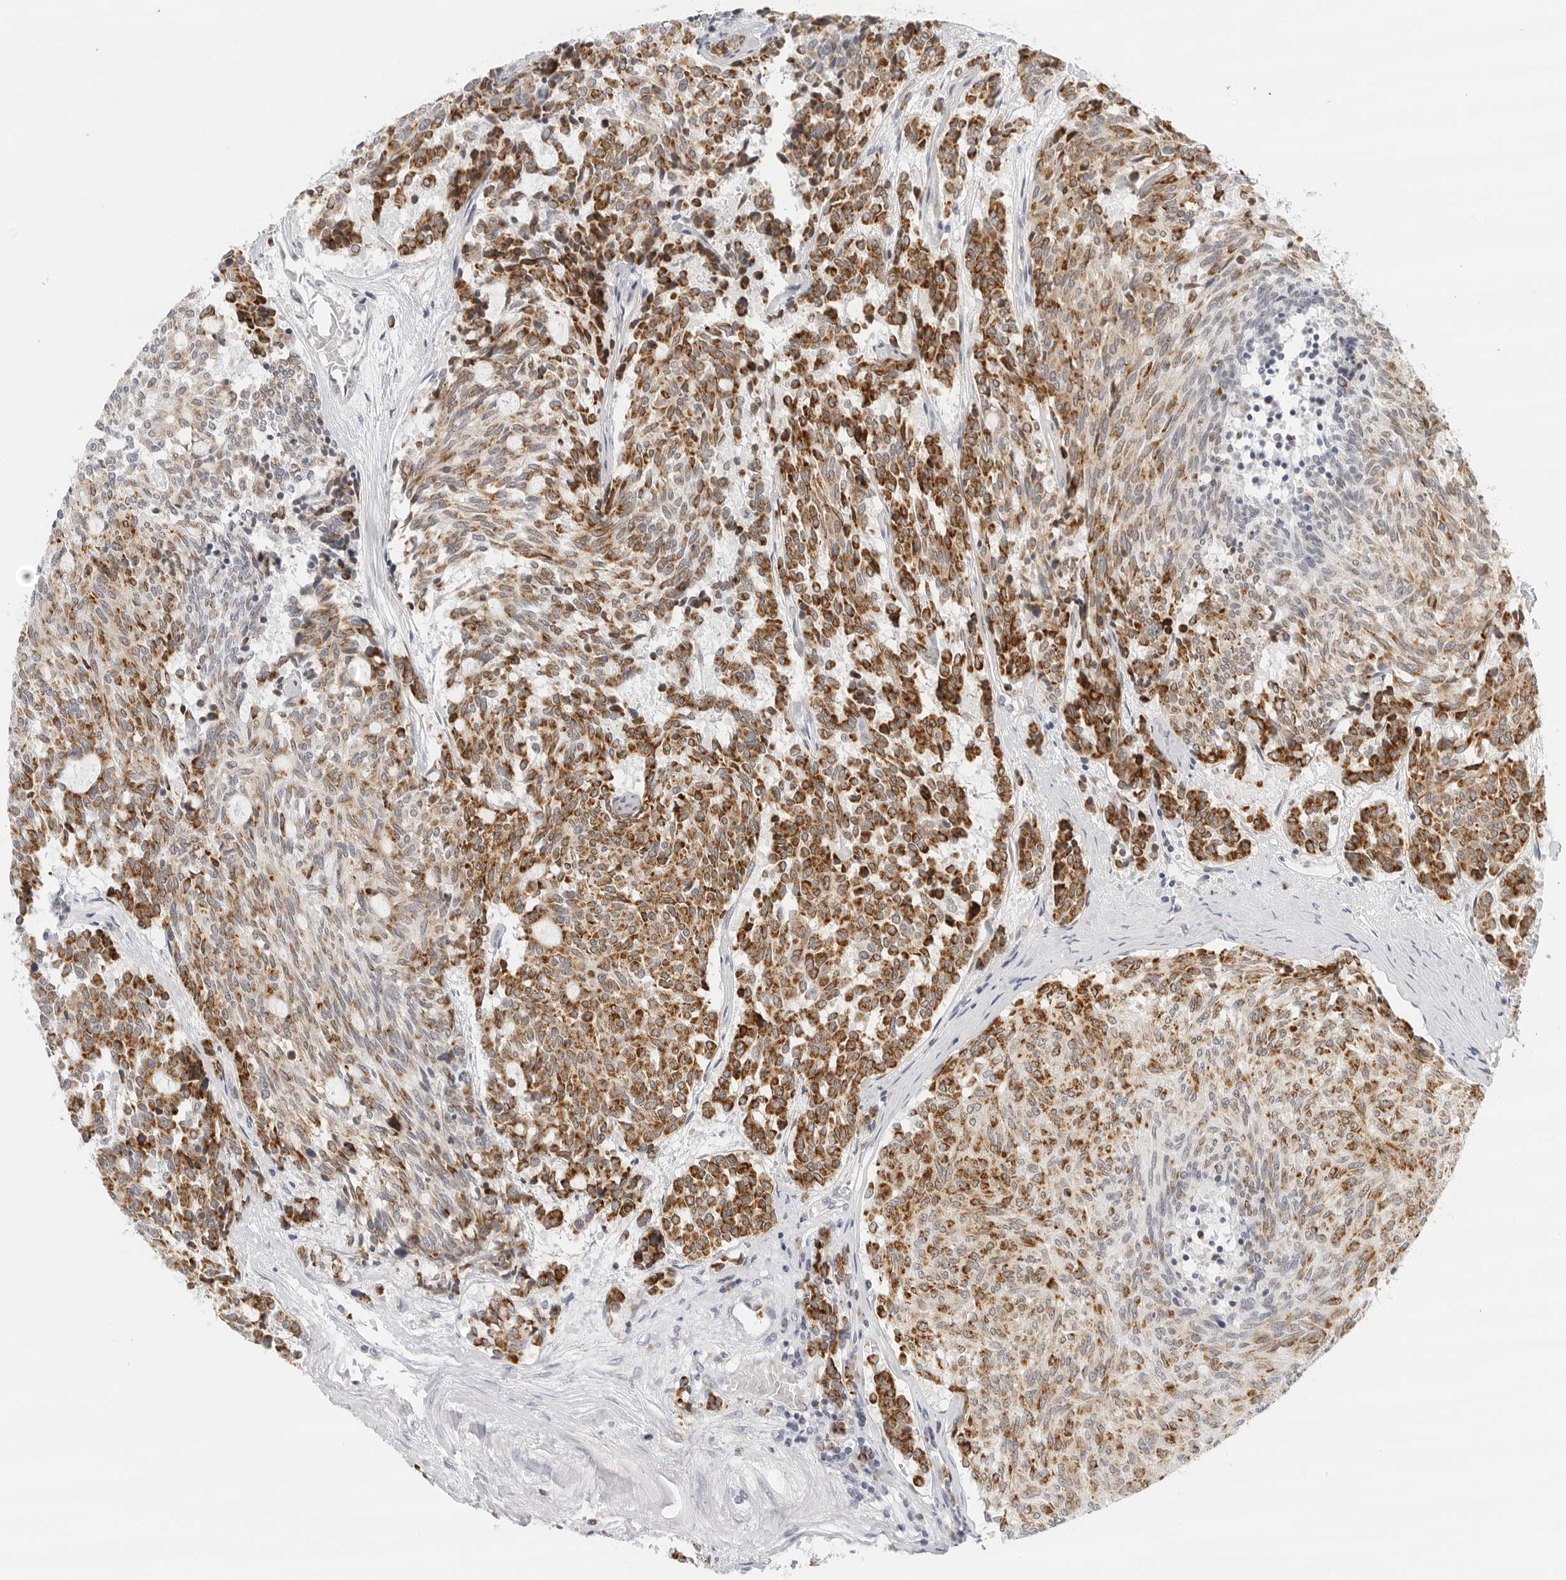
{"staining": {"intensity": "strong", "quantity": ">75%", "location": "cytoplasmic/membranous"}, "tissue": "carcinoid", "cell_type": "Tumor cells", "image_type": "cancer", "snomed": [{"axis": "morphology", "description": "Carcinoid, malignant, NOS"}, {"axis": "topography", "description": "Pancreas"}], "caption": "Immunohistochemistry (IHC) of human malignant carcinoid displays high levels of strong cytoplasmic/membranous staining in approximately >75% of tumor cells.", "gene": "CIART", "patient": {"sex": "female", "age": 54}}